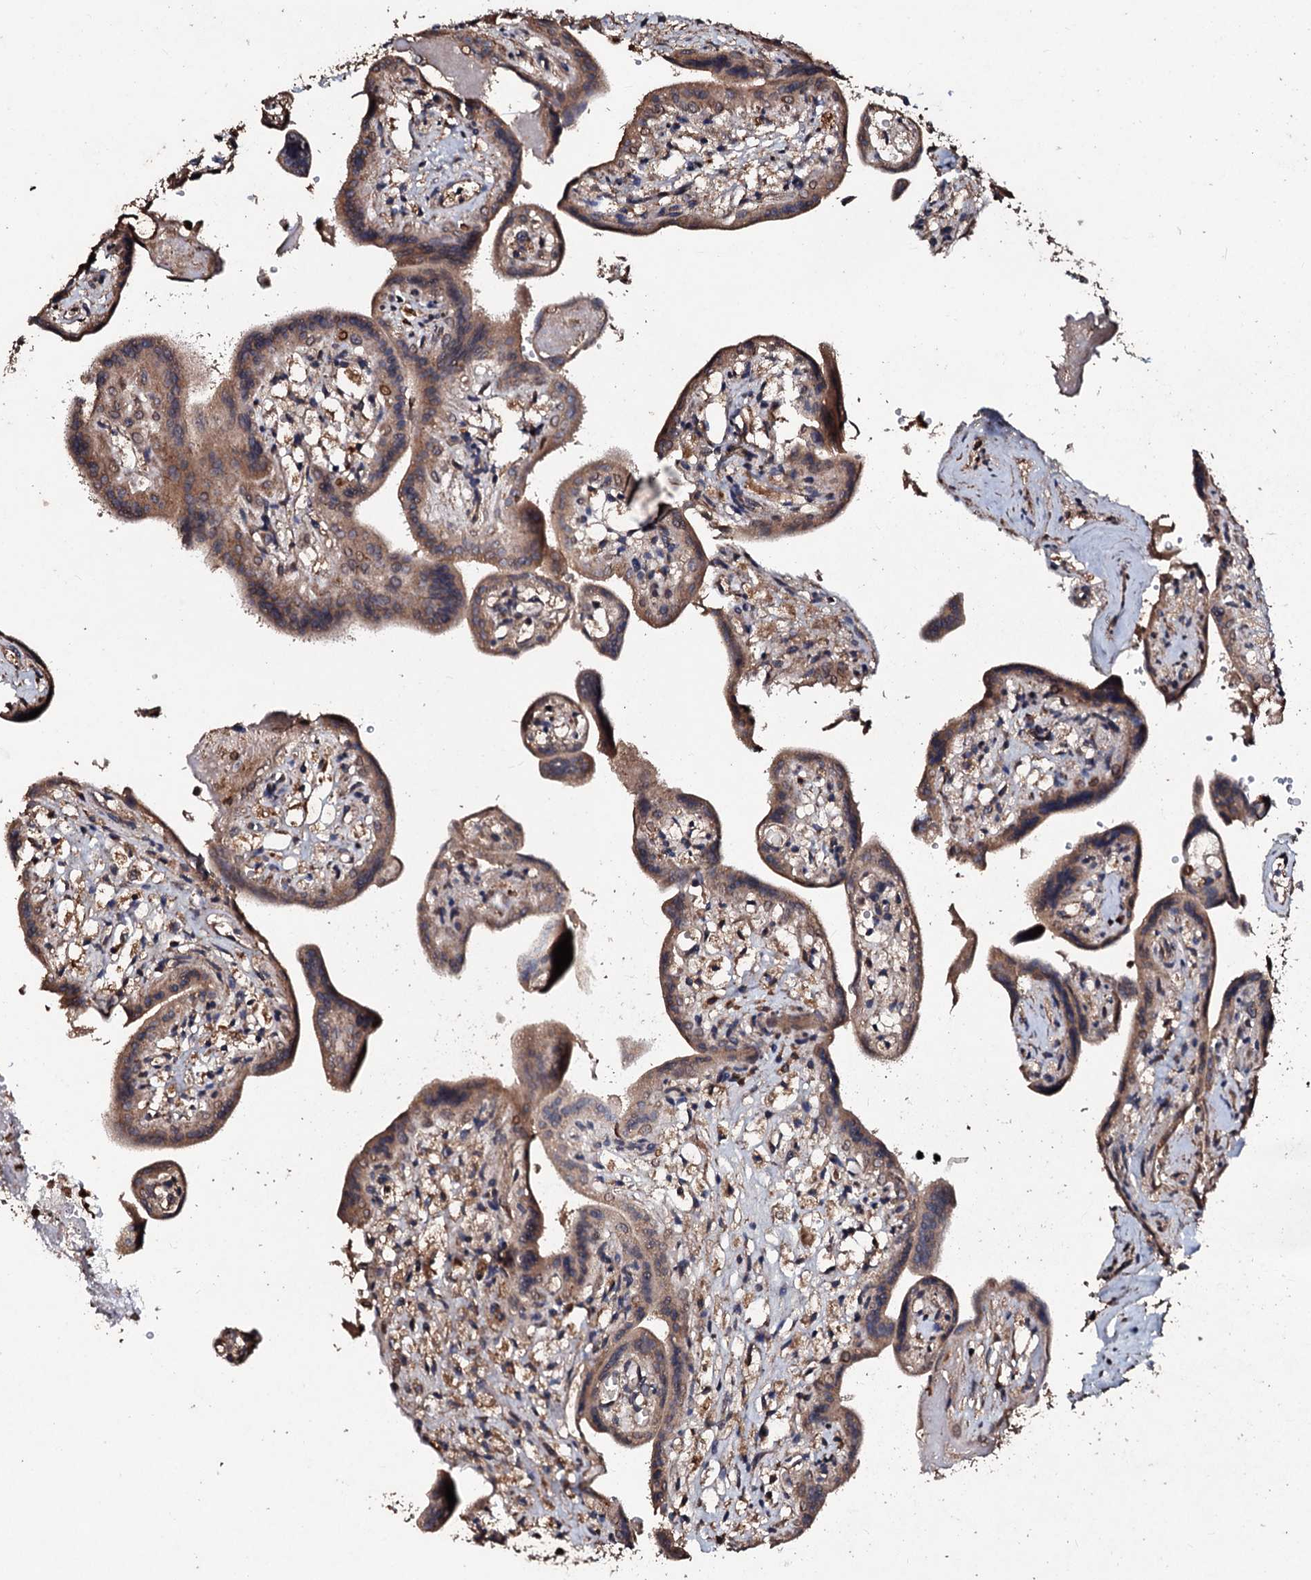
{"staining": {"intensity": "moderate", "quantity": ">75%", "location": "cytoplasmic/membranous"}, "tissue": "placenta", "cell_type": "Trophoblastic cells", "image_type": "normal", "snomed": [{"axis": "morphology", "description": "Normal tissue, NOS"}, {"axis": "topography", "description": "Placenta"}], "caption": "Trophoblastic cells show moderate cytoplasmic/membranous expression in approximately >75% of cells in unremarkable placenta.", "gene": "SDHAF2", "patient": {"sex": "female", "age": 37}}